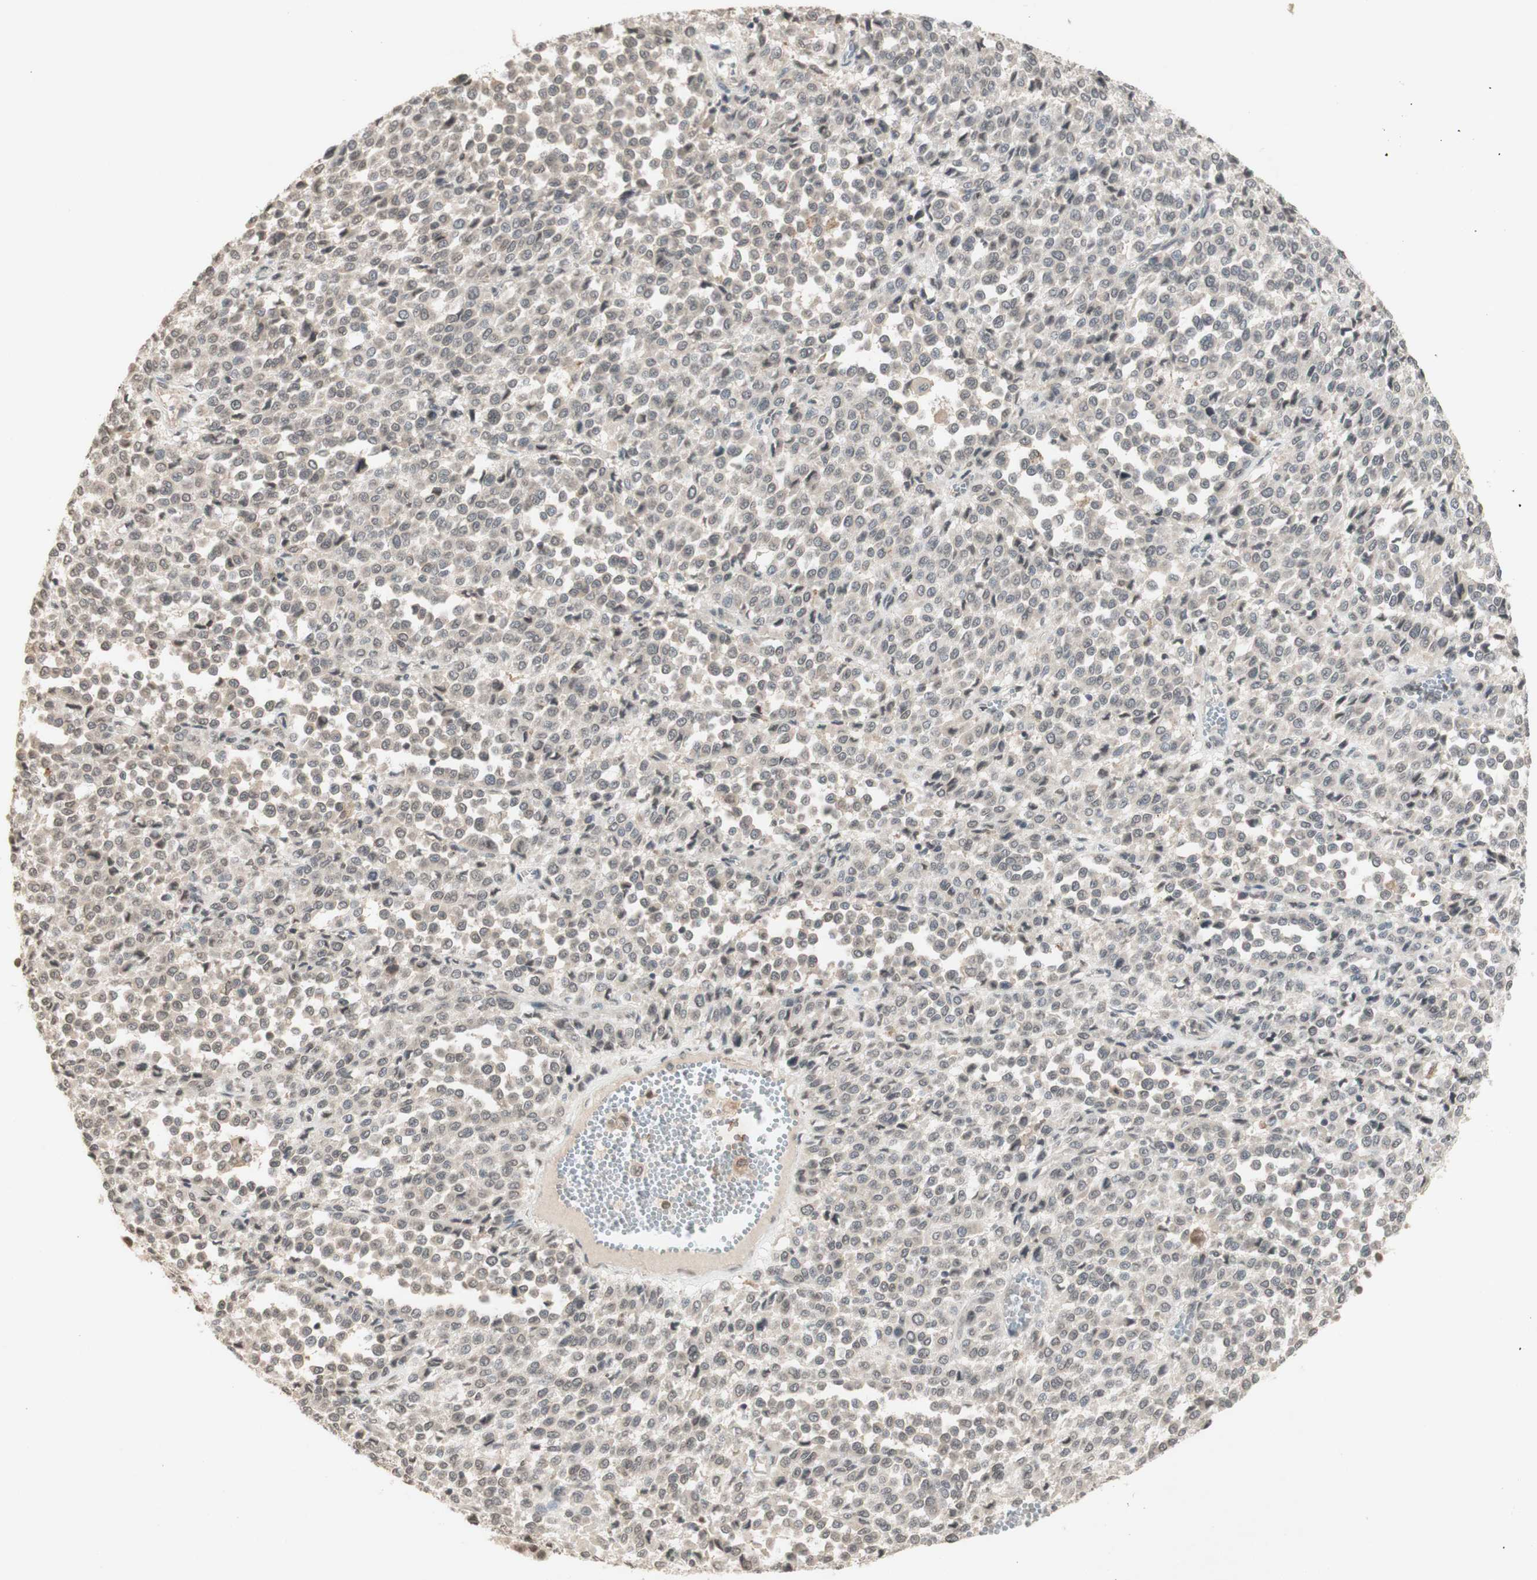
{"staining": {"intensity": "weak", "quantity": "25%-75%", "location": "cytoplasmic/membranous"}, "tissue": "melanoma", "cell_type": "Tumor cells", "image_type": "cancer", "snomed": [{"axis": "morphology", "description": "Malignant melanoma, Metastatic site"}, {"axis": "topography", "description": "Pancreas"}], "caption": "The micrograph exhibits staining of malignant melanoma (metastatic site), revealing weak cytoplasmic/membranous protein expression (brown color) within tumor cells. (DAB (3,3'-diaminobenzidine) IHC with brightfield microscopy, high magnification).", "gene": "GLI1", "patient": {"sex": "female", "age": 30}}